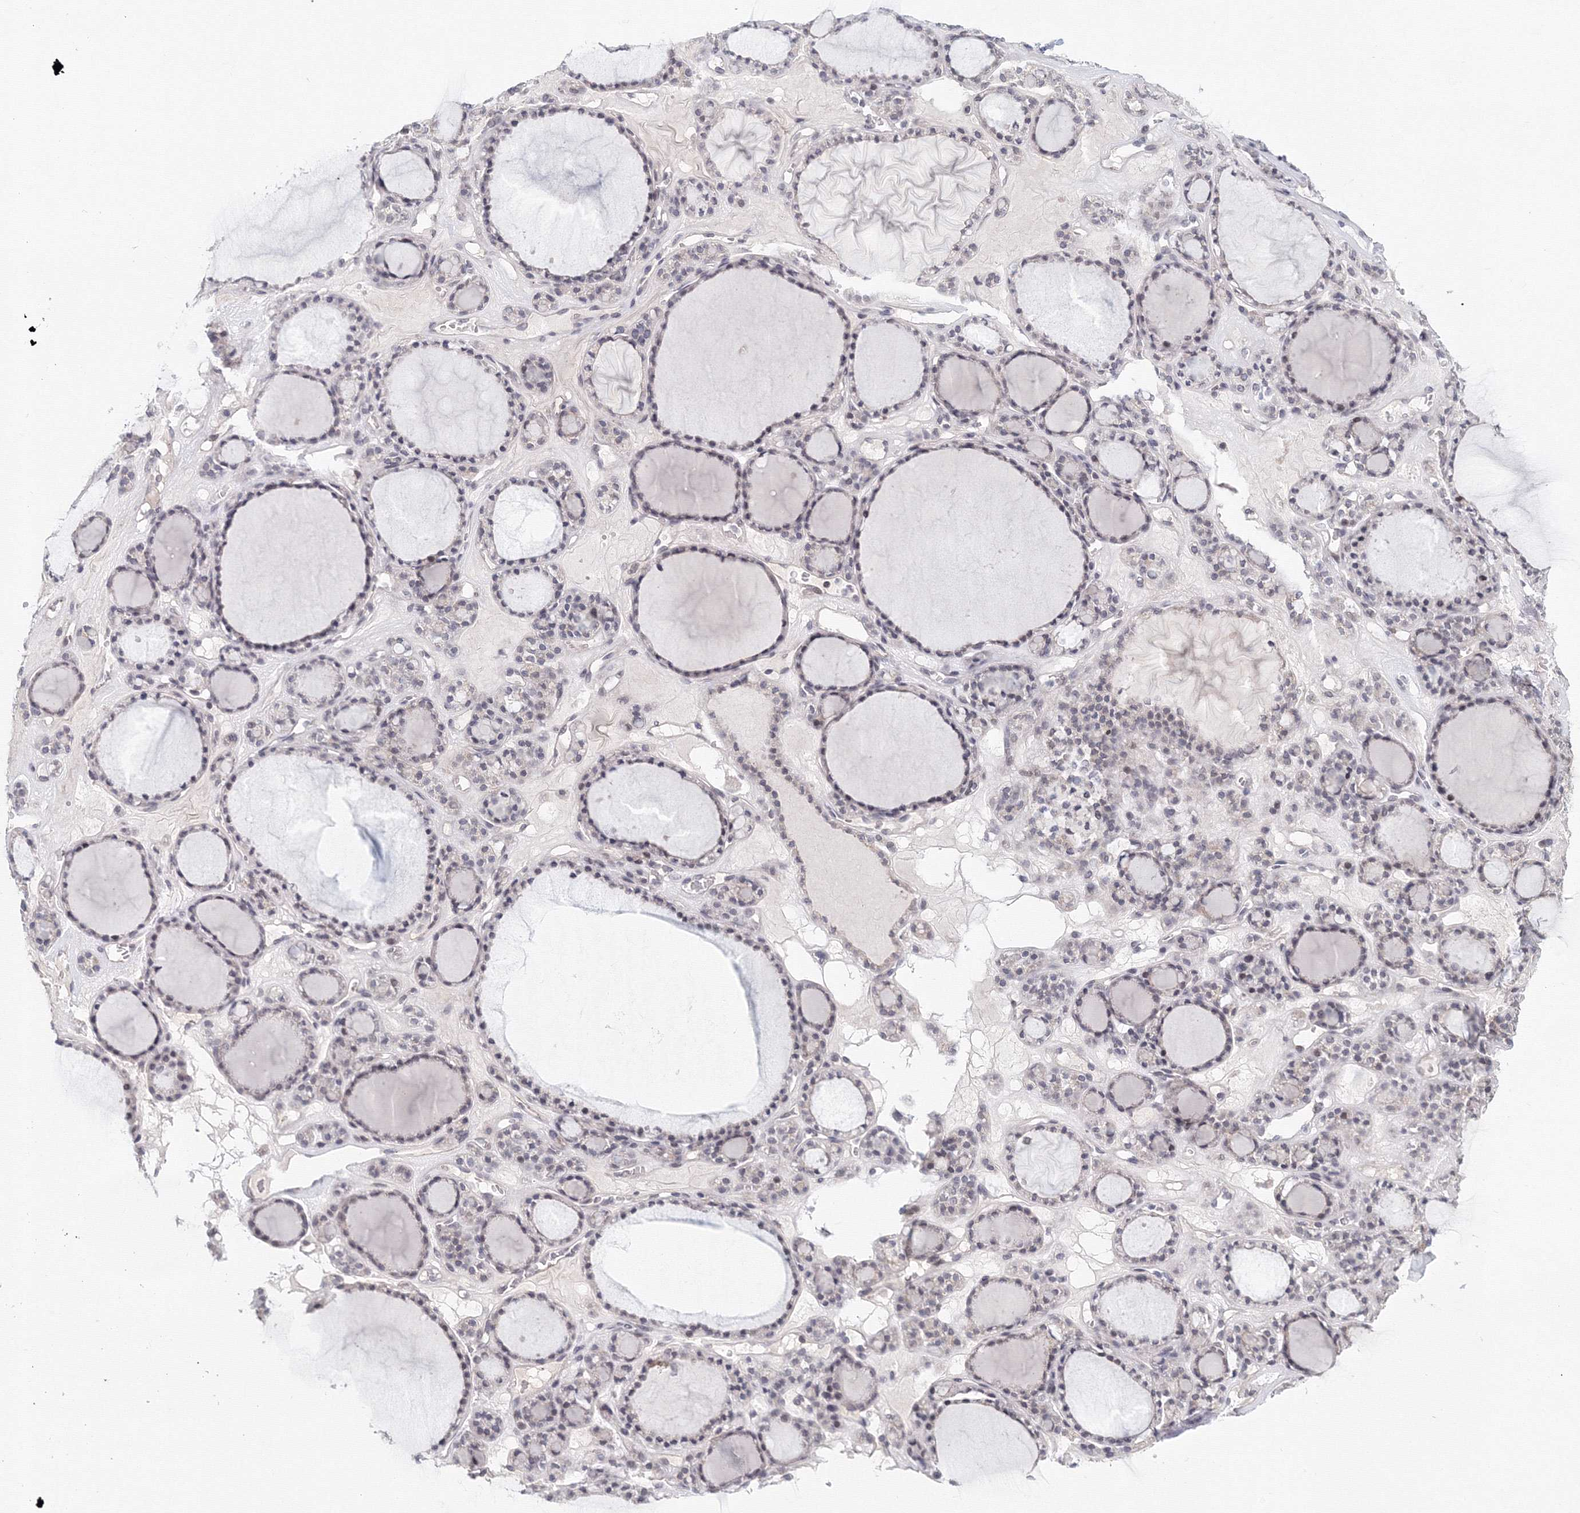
{"staining": {"intensity": "moderate", "quantity": "<25%", "location": "nuclear"}, "tissue": "thyroid gland", "cell_type": "Glandular cells", "image_type": "normal", "snomed": [{"axis": "morphology", "description": "Normal tissue, NOS"}, {"axis": "topography", "description": "Thyroid gland"}], "caption": "Immunohistochemical staining of unremarkable thyroid gland shows <25% levels of moderate nuclear protein staining in approximately <25% of glandular cells. (Stains: DAB (3,3'-diaminobenzidine) in brown, nuclei in blue, Microscopy: brightfield microscopy at high magnification).", "gene": "SLC7A7", "patient": {"sex": "female", "age": 28}}